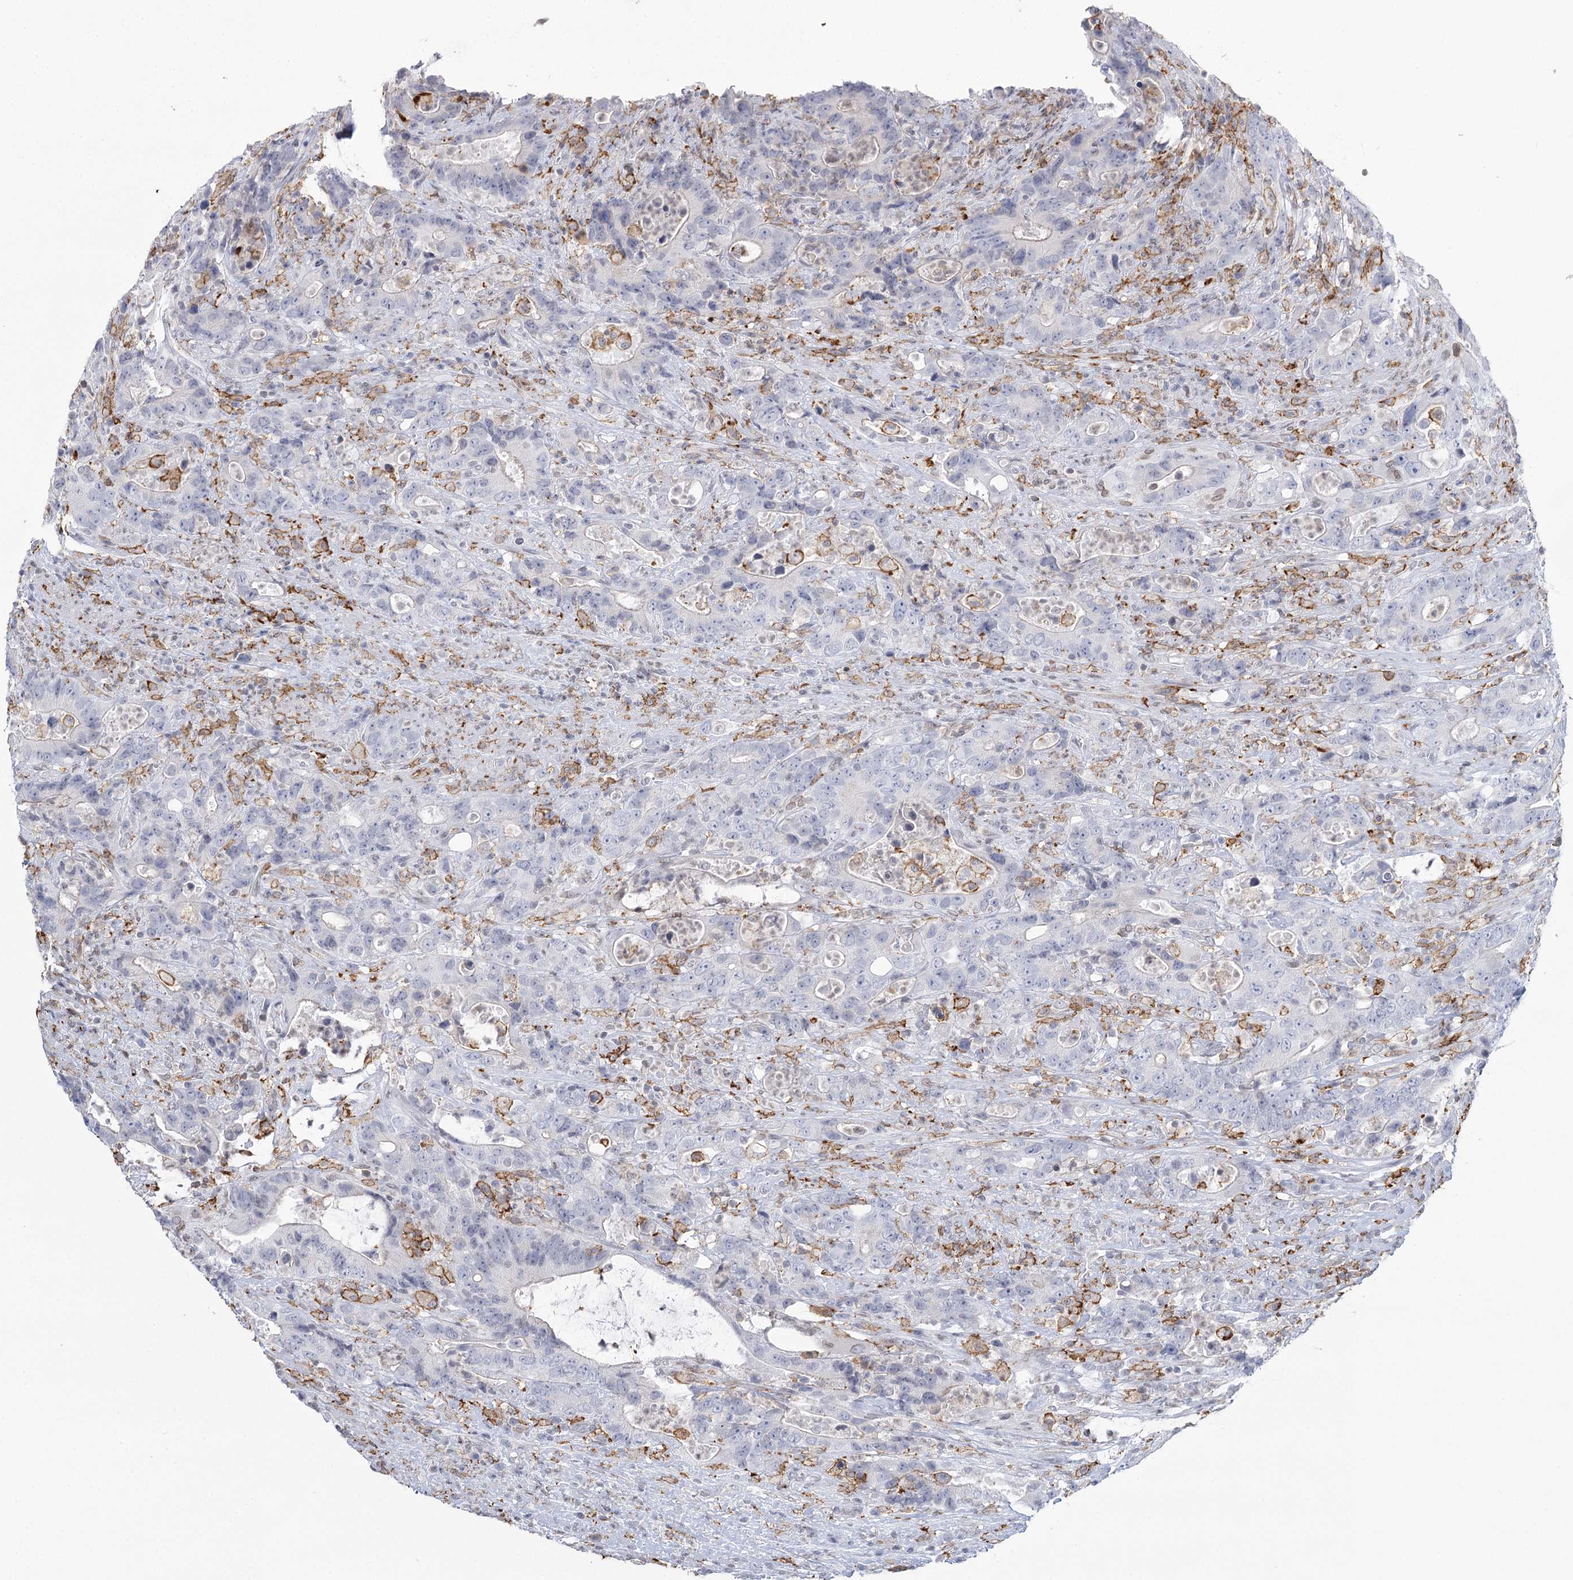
{"staining": {"intensity": "negative", "quantity": "none", "location": "none"}, "tissue": "colorectal cancer", "cell_type": "Tumor cells", "image_type": "cancer", "snomed": [{"axis": "morphology", "description": "Adenocarcinoma, NOS"}, {"axis": "topography", "description": "Colon"}], "caption": "Tumor cells are negative for protein expression in human adenocarcinoma (colorectal).", "gene": "C11orf1", "patient": {"sex": "female", "age": 75}}